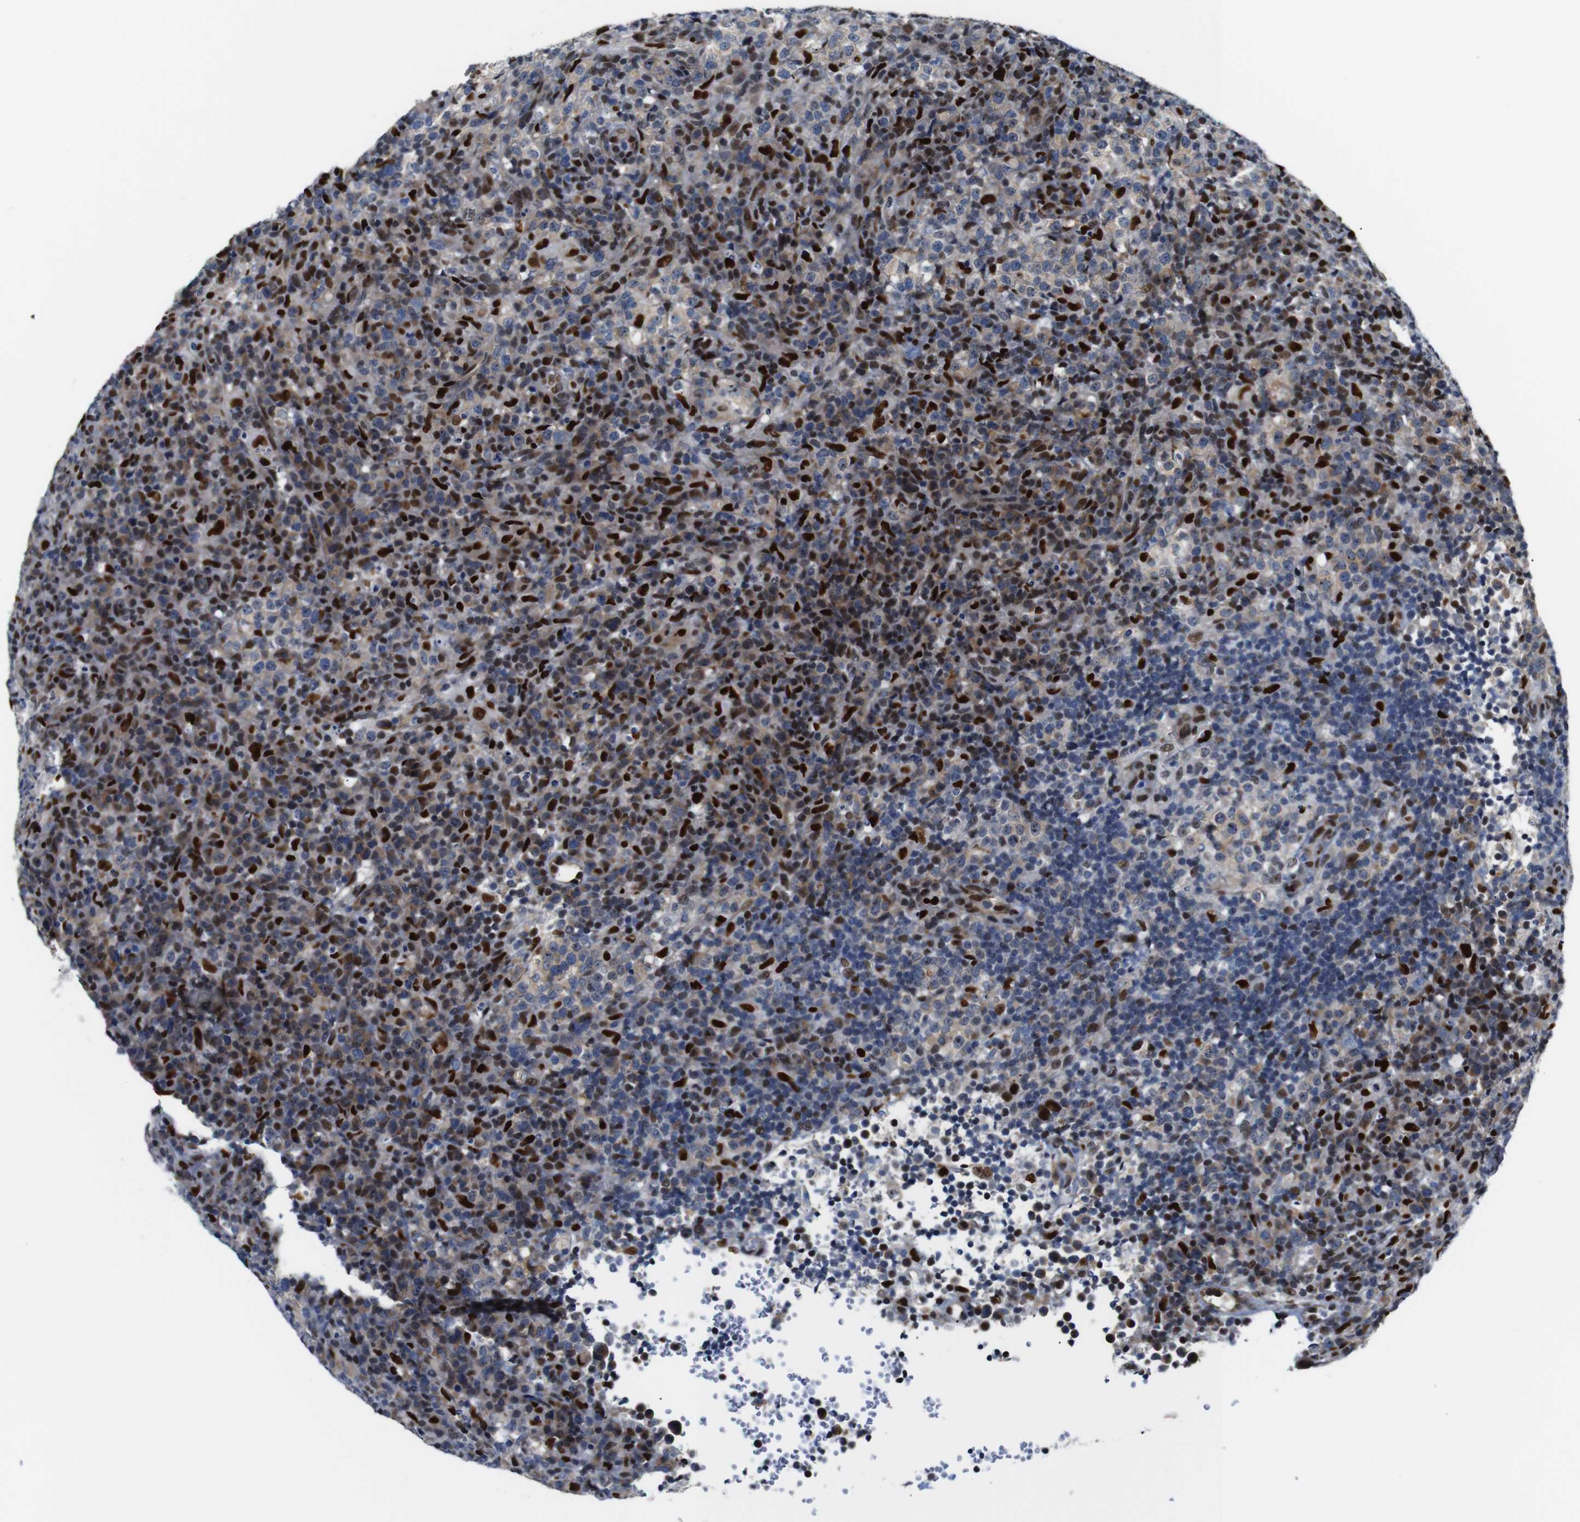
{"staining": {"intensity": "strong", "quantity": "25%-75%", "location": "cytoplasmic/membranous,nuclear"}, "tissue": "lymphoma", "cell_type": "Tumor cells", "image_type": "cancer", "snomed": [{"axis": "morphology", "description": "Malignant lymphoma, non-Hodgkin's type, High grade"}, {"axis": "topography", "description": "Lymph node"}], "caption": "Tumor cells show high levels of strong cytoplasmic/membranous and nuclear expression in about 25%-75% of cells in human lymphoma.", "gene": "GATA6", "patient": {"sex": "female", "age": 76}}